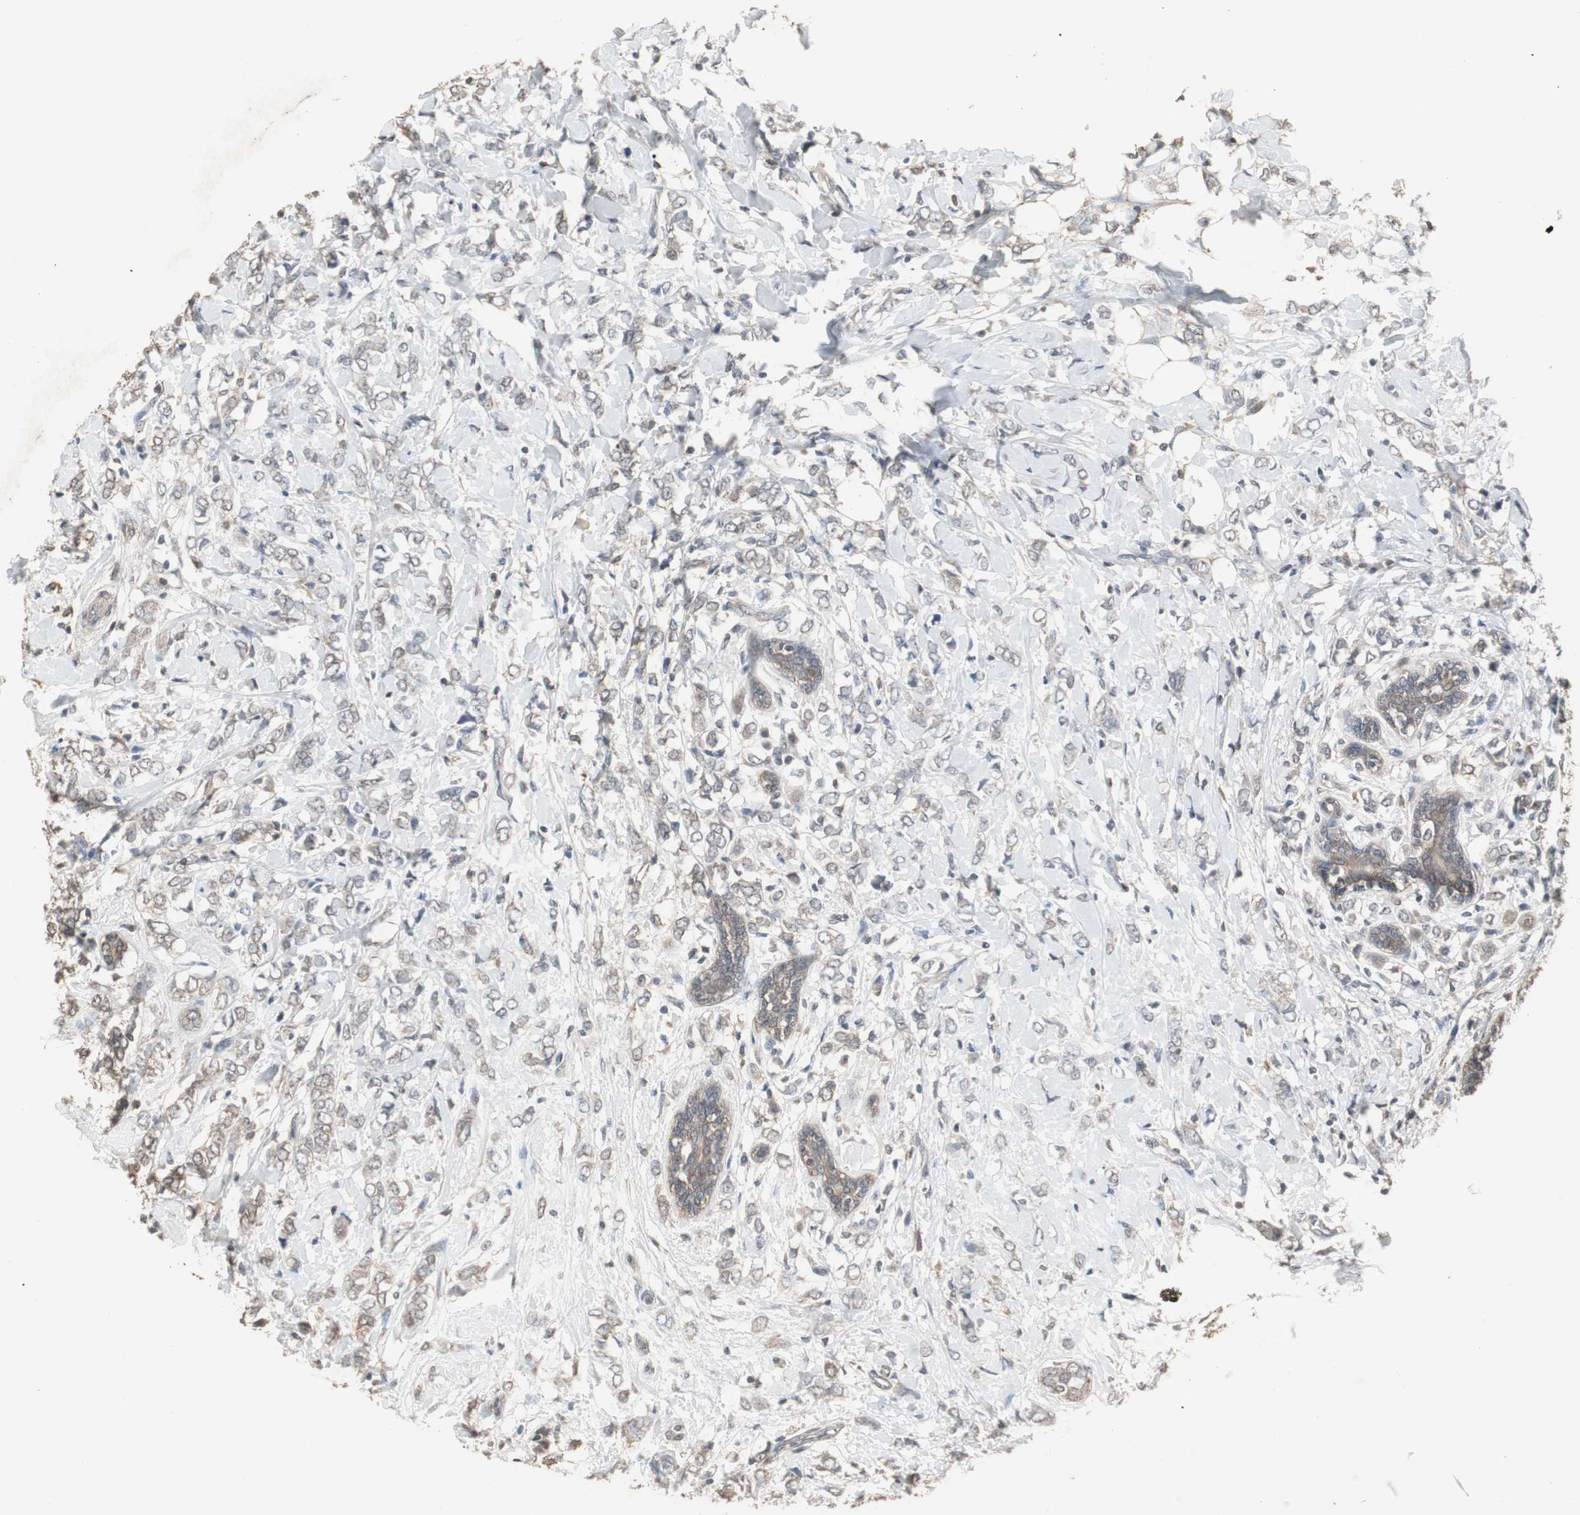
{"staining": {"intensity": "weak", "quantity": "25%-75%", "location": "cytoplasmic/membranous"}, "tissue": "breast cancer", "cell_type": "Tumor cells", "image_type": "cancer", "snomed": [{"axis": "morphology", "description": "Normal tissue, NOS"}, {"axis": "morphology", "description": "Lobular carcinoma"}, {"axis": "topography", "description": "Breast"}], "caption": "A brown stain highlights weak cytoplasmic/membranous expression of a protein in breast cancer tumor cells.", "gene": "HPRT1", "patient": {"sex": "female", "age": 47}}